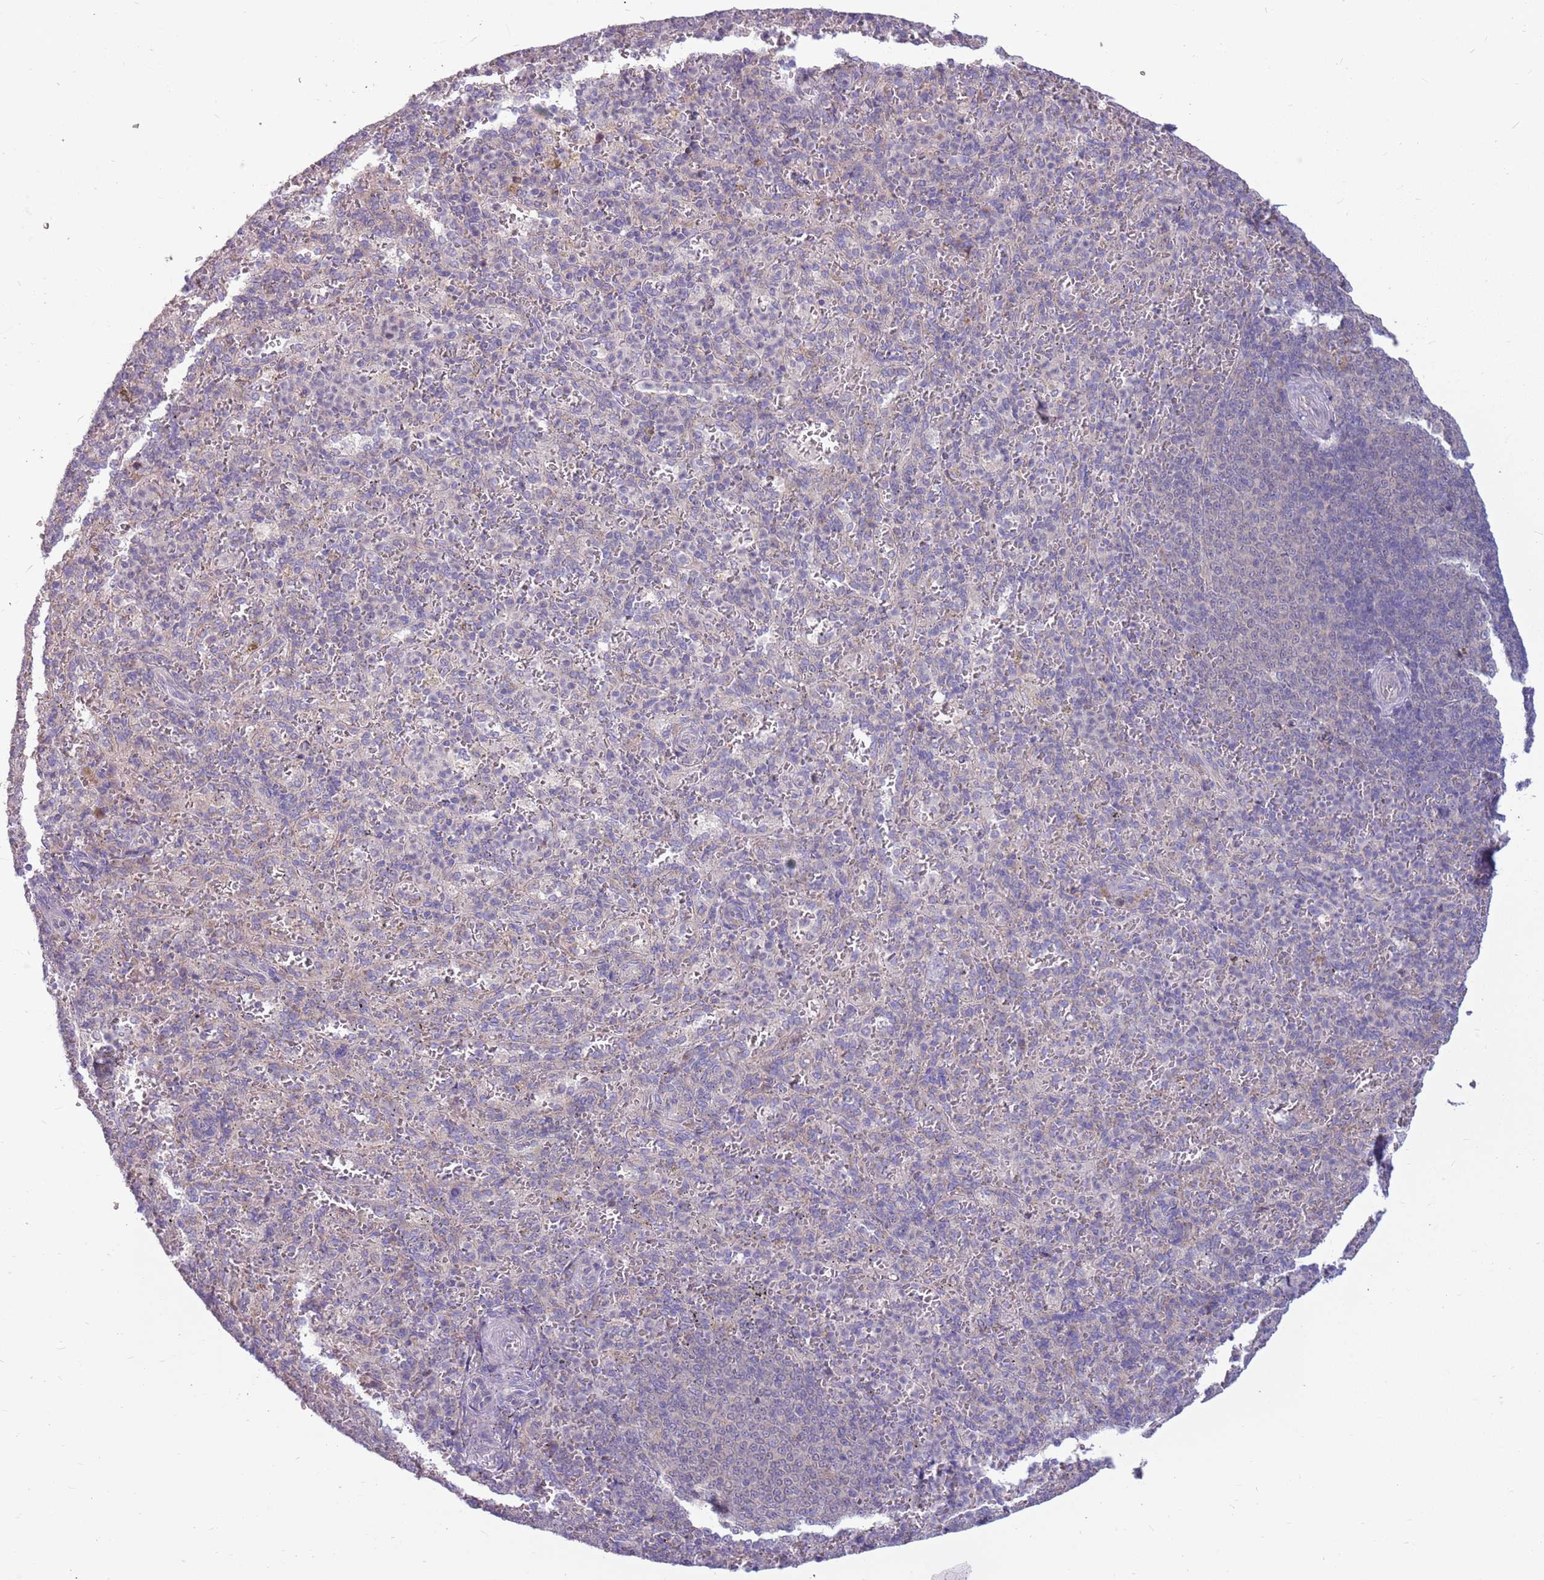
{"staining": {"intensity": "negative", "quantity": "none", "location": "none"}, "tissue": "spleen", "cell_type": "Cells in red pulp", "image_type": "normal", "snomed": [{"axis": "morphology", "description": "Normal tissue, NOS"}, {"axis": "topography", "description": "Spleen"}], "caption": "Human spleen stained for a protein using IHC demonstrates no positivity in cells in red pulp.", "gene": "PPP1R27", "patient": {"sex": "female", "age": 21}}